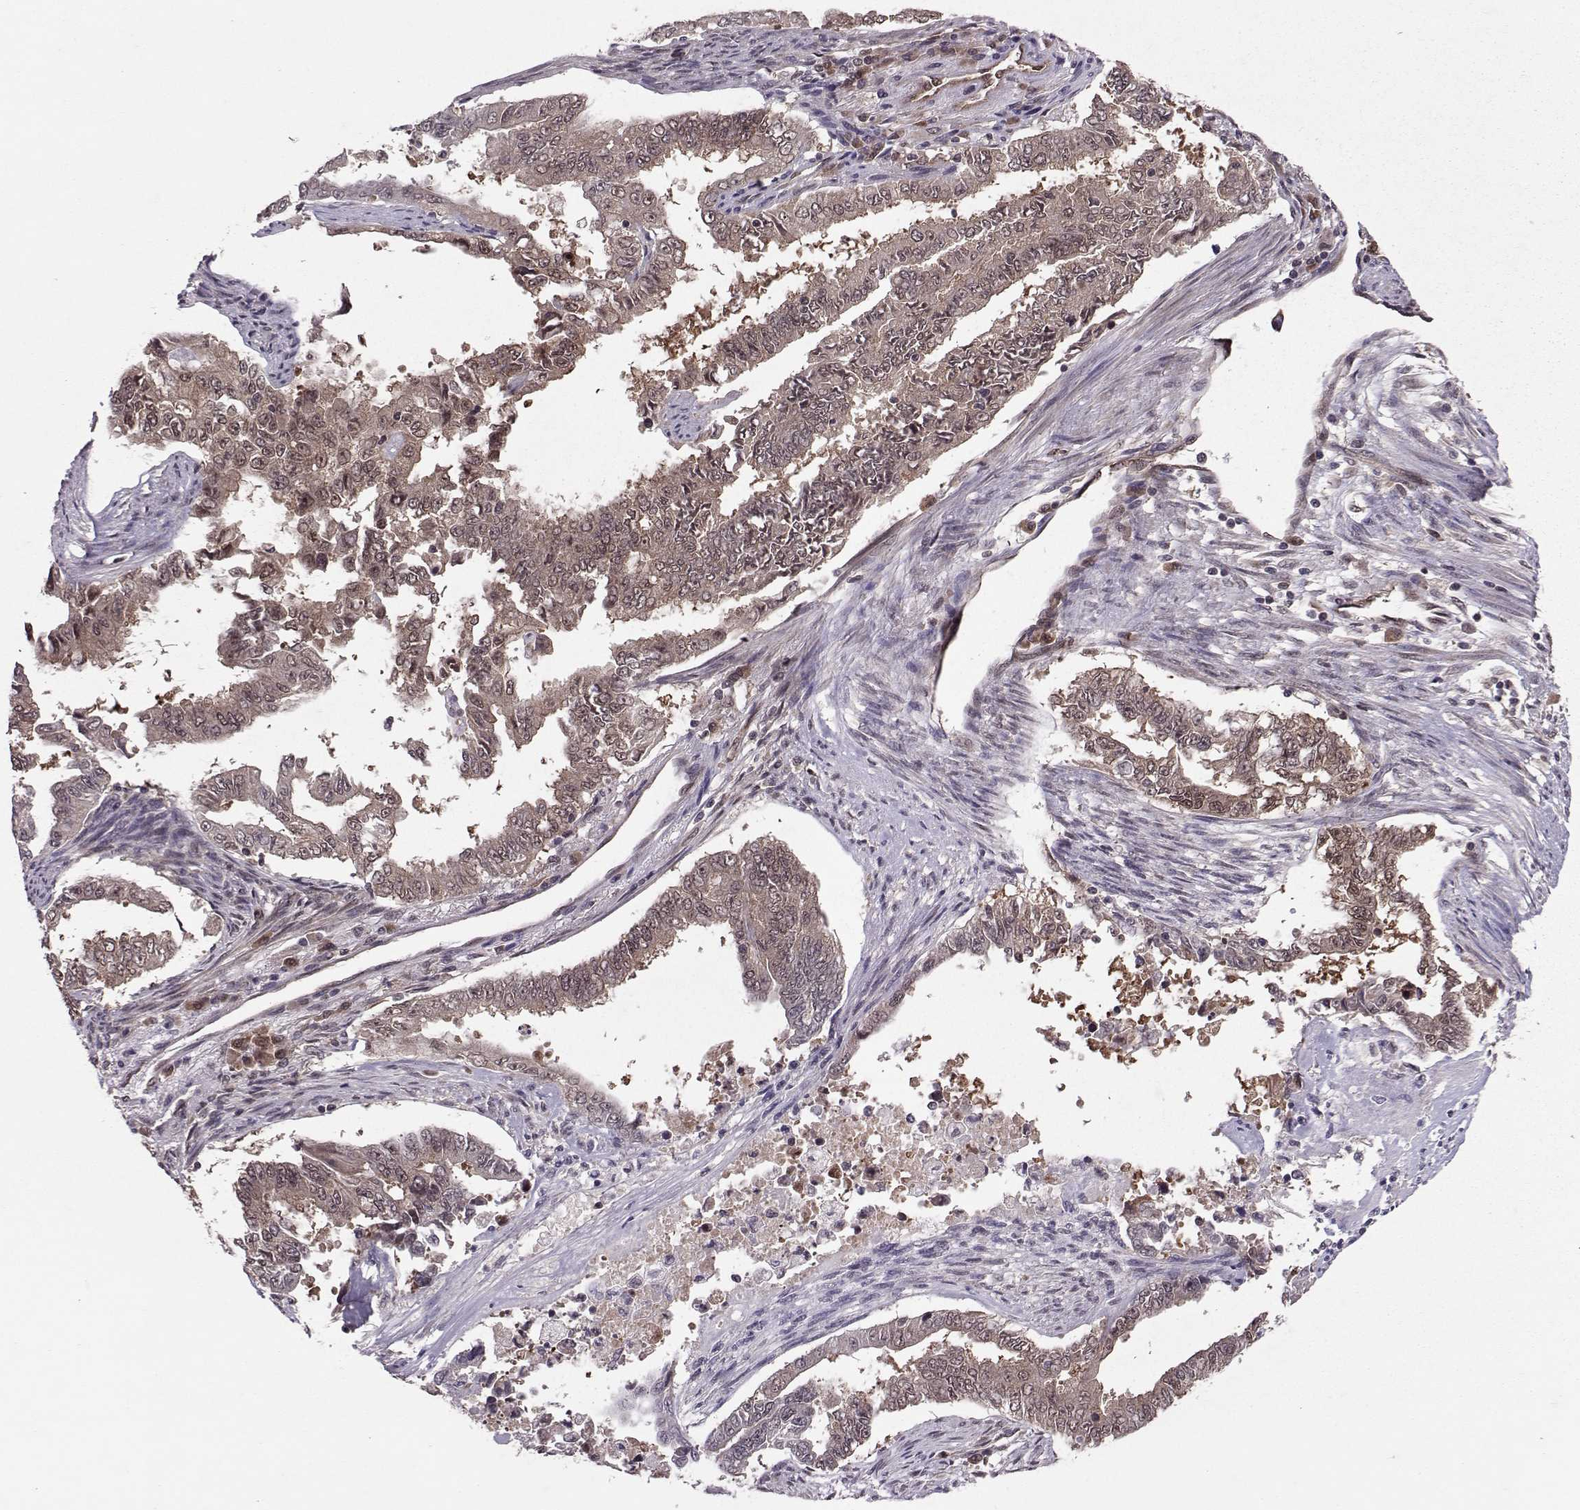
{"staining": {"intensity": "weak", "quantity": "<25%", "location": "cytoplasmic/membranous"}, "tissue": "endometrial cancer", "cell_type": "Tumor cells", "image_type": "cancer", "snomed": [{"axis": "morphology", "description": "Adenocarcinoma, NOS"}, {"axis": "topography", "description": "Uterus"}], "caption": "Immunohistochemical staining of endometrial cancer (adenocarcinoma) reveals no significant positivity in tumor cells.", "gene": "PPP2R2A", "patient": {"sex": "female", "age": 59}}